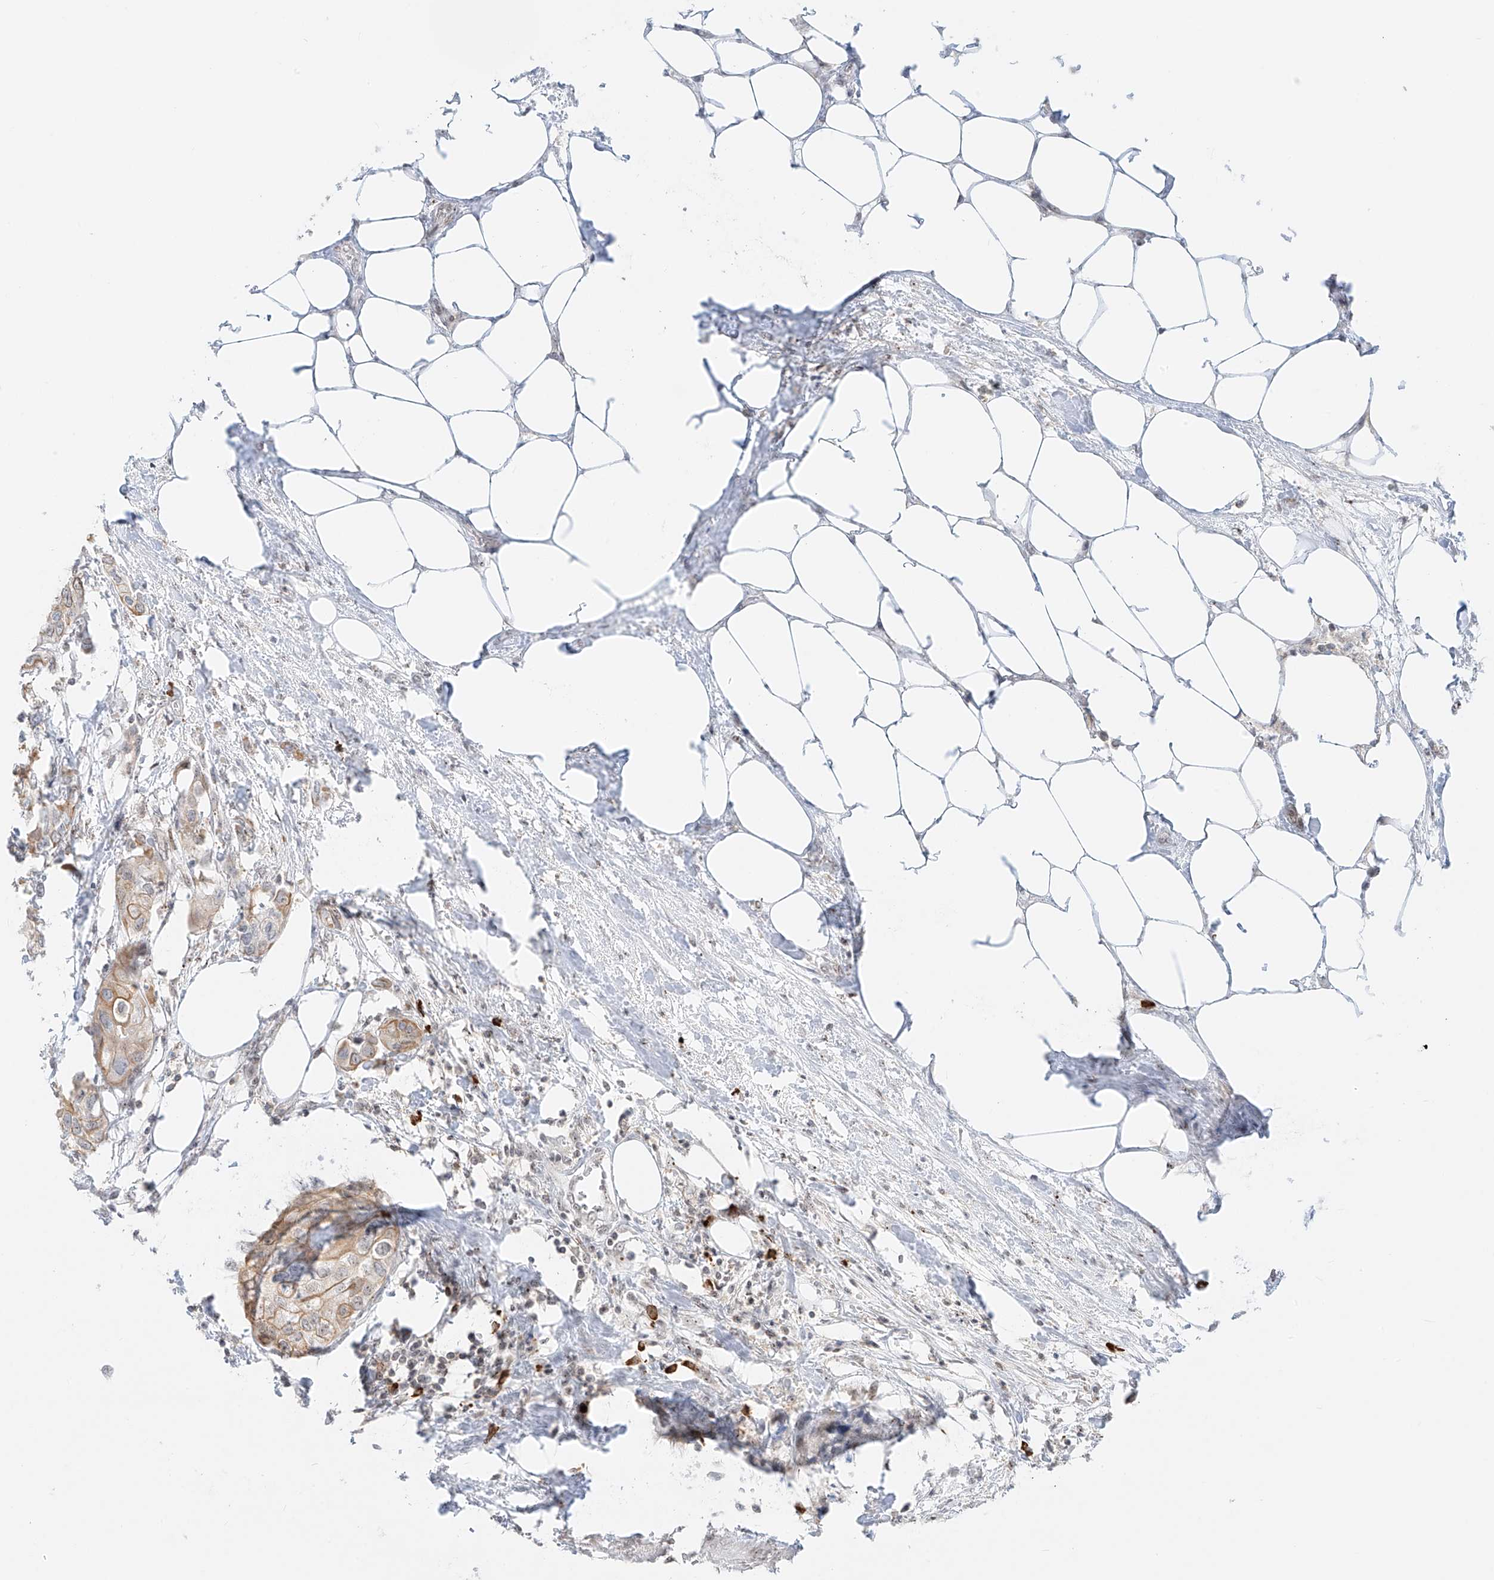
{"staining": {"intensity": "weak", "quantity": "25%-75%", "location": "cytoplasmic/membranous"}, "tissue": "urothelial cancer", "cell_type": "Tumor cells", "image_type": "cancer", "snomed": [{"axis": "morphology", "description": "Urothelial carcinoma, High grade"}, {"axis": "topography", "description": "Urinary bladder"}], "caption": "There is low levels of weak cytoplasmic/membranous expression in tumor cells of urothelial cancer, as demonstrated by immunohistochemical staining (brown color).", "gene": "ZNF512", "patient": {"sex": "male", "age": 64}}